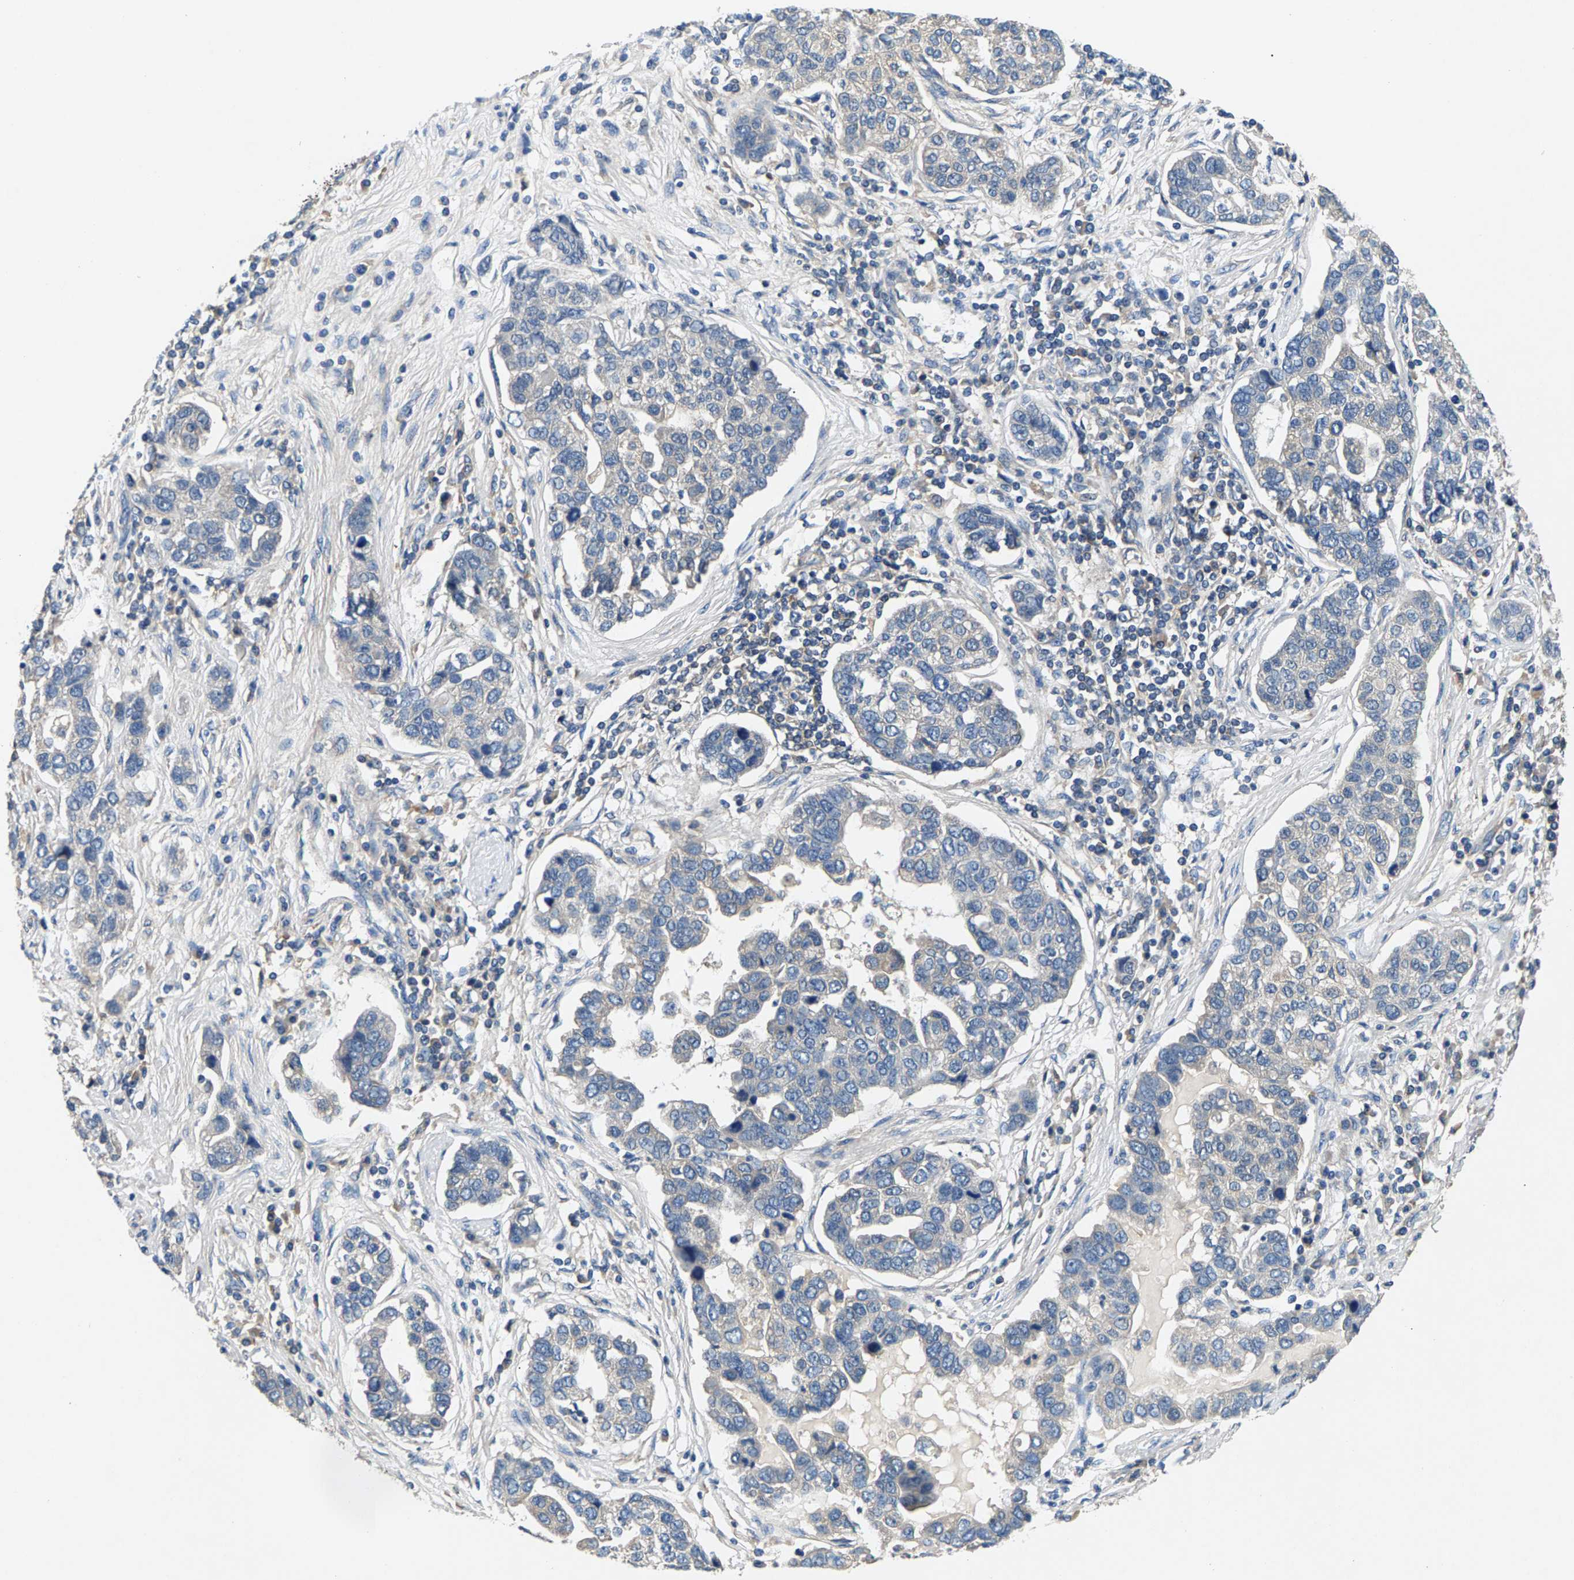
{"staining": {"intensity": "negative", "quantity": "none", "location": "none"}, "tissue": "pancreatic cancer", "cell_type": "Tumor cells", "image_type": "cancer", "snomed": [{"axis": "morphology", "description": "Adenocarcinoma, NOS"}, {"axis": "topography", "description": "Pancreas"}], "caption": "DAB (3,3'-diaminobenzidine) immunohistochemical staining of pancreatic adenocarcinoma displays no significant staining in tumor cells. (DAB immunohistochemistry with hematoxylin counter stain).", "gene": "NT5C", "patient": {"sex": "female", "age": 61}}